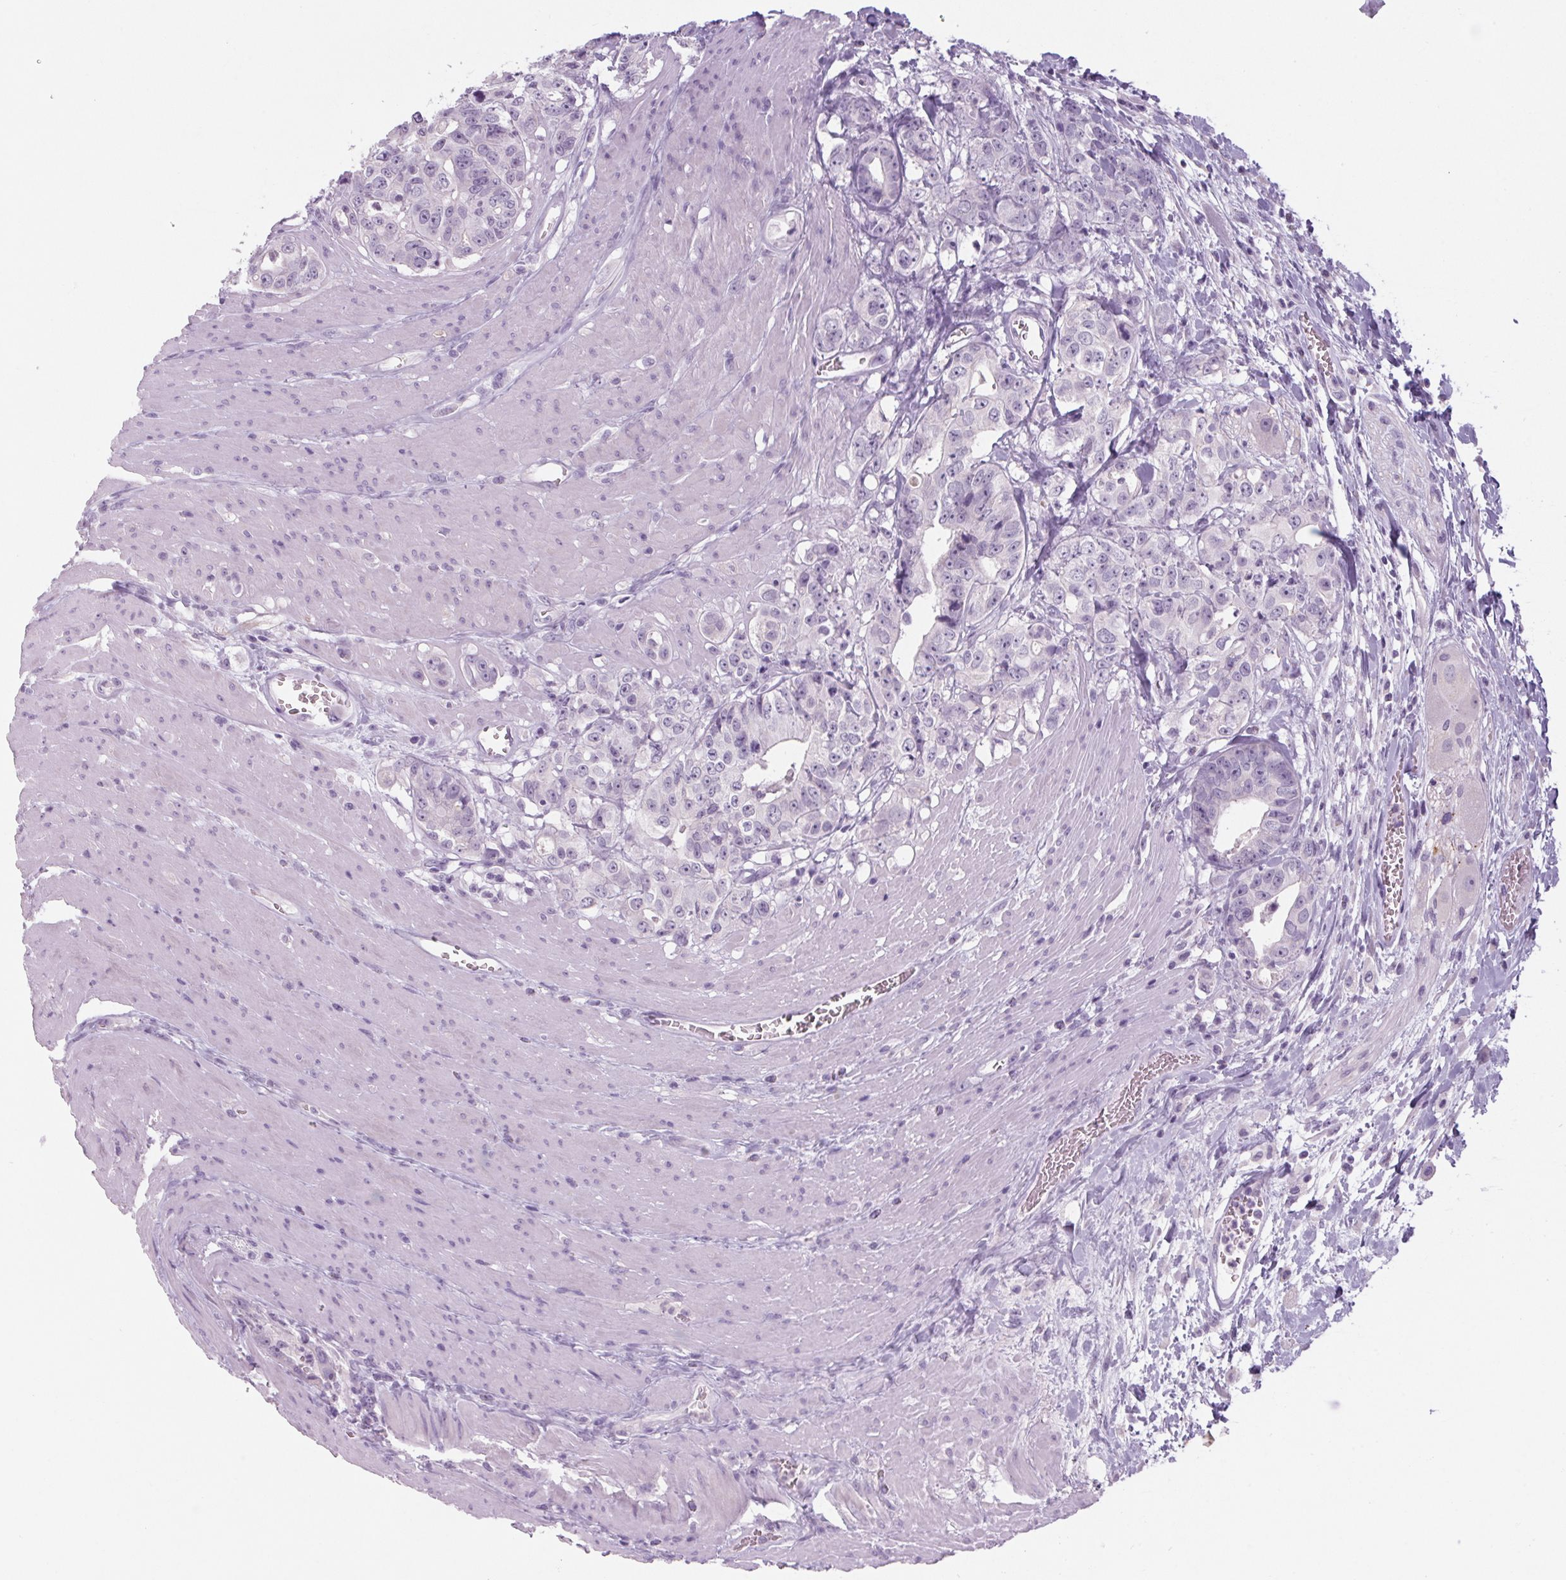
{"staining": {"intensity": "negative", "quantity": "none", "location": "none"}, "tissue": "colorectal cancer", "cell_type": "Tumor cells", "image_type": "cancer", "snomed": [{"axis": "morphology", "description": "Adenocarcinoma, NOS"}, {"axis": "topography", "description": "Rectum"}], "caption": "Immunohistochemistry (IHC) histopathology image of human colorectal adenocarcinoma stained for a protein (brown), which demonstrates no staining in tumor cells.", "gene": "RPTN", "patient": {"sex": "female", "age": 62}}